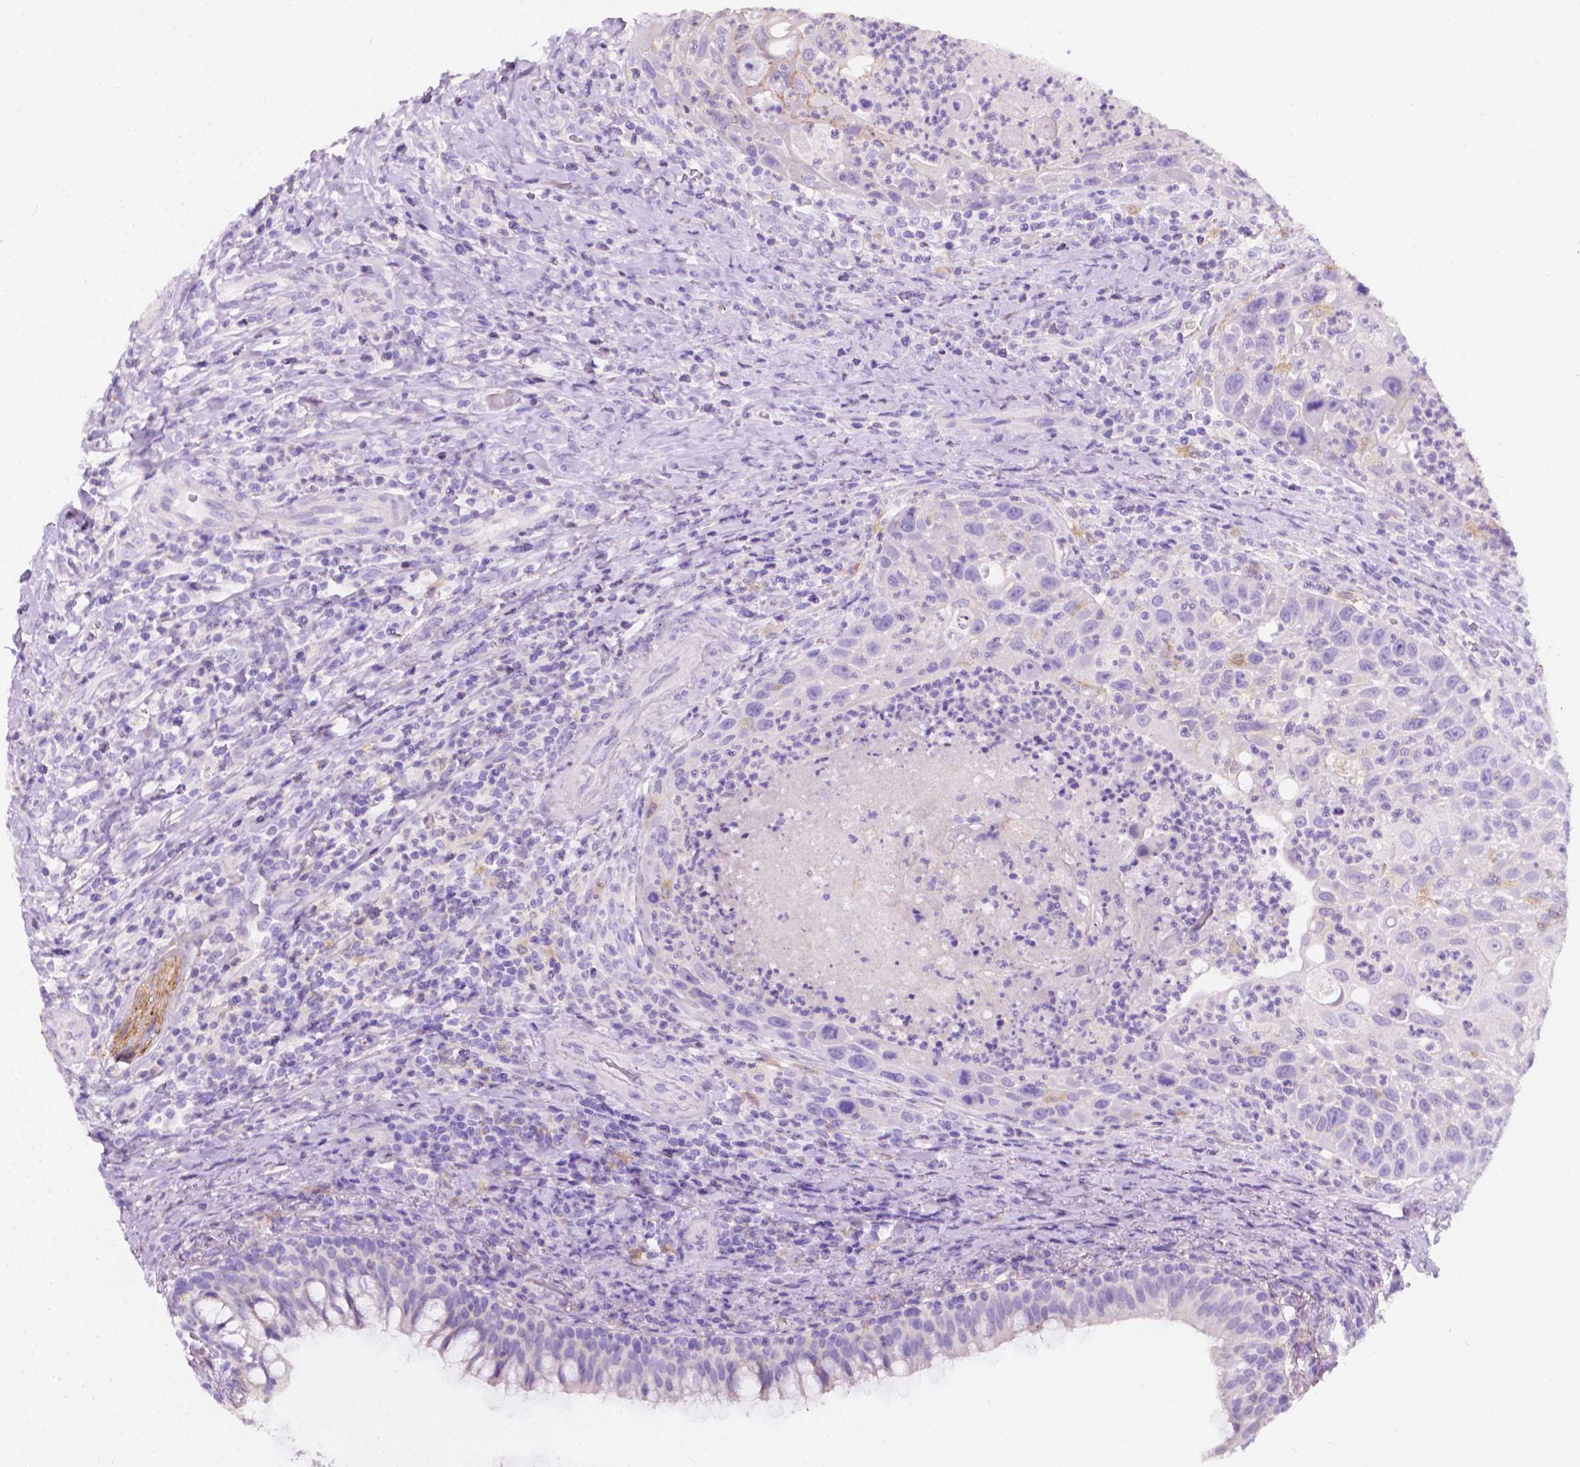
{"staining": {"intensity": "negative", "quantity": "none", "location": "none"}, "tissue": "head and neck cancer", "cell_type": "Tumor cells", "image_type": "cancer", "snomed": [{"axis": "morphology", "description": "Squamous cell carcinoma, NOS"}, {"axis": "topography", "description": "Head-Neck"}], "caption": "High power microscopy photomicrograph of an IHC image of head and neck cancer, revealing no significant positivity in tumor cells.", "gene": "GNAO1", "patient": {"sex": "male", "age": 69}}